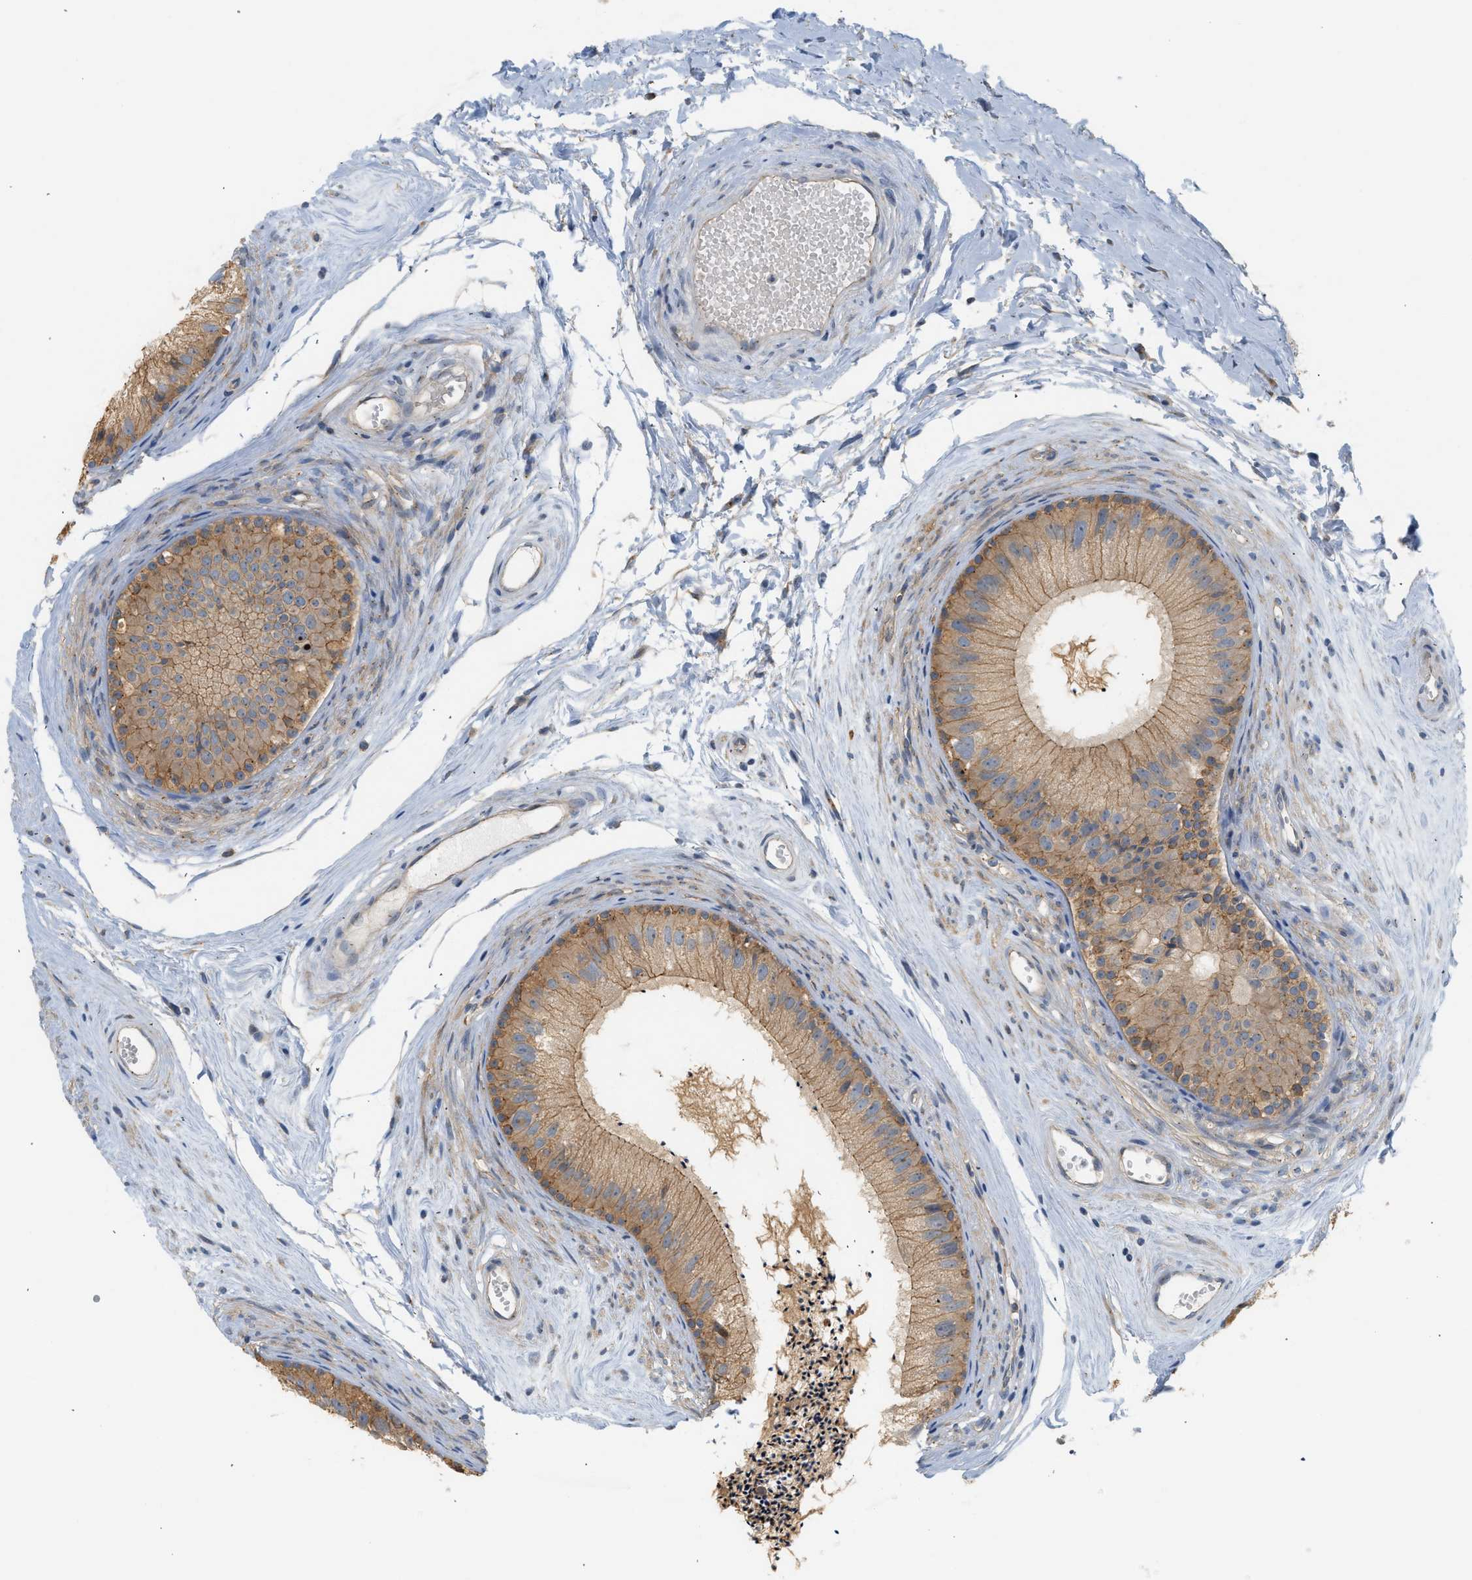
{"staining": {"intensity": "moderate", "quantity": ">75%", "location": "cytoplasmic/membranous"}, "tissue": "epididymis", "cell_type": "Glandular cells", "image_type": "normal", "snomed": [{"axis": "morphology", "description": "Normal tissue, NOS"}, {"axis": "topography", "description": "Epididymis"}], "caption": "Glandular cells exhibit moderate cytoplasmic/membranous expression in approximately >75% of cells in unremarkable epididymis.", "gene": "CTXN1", "patient": {"sex": "male", "age": 56}}